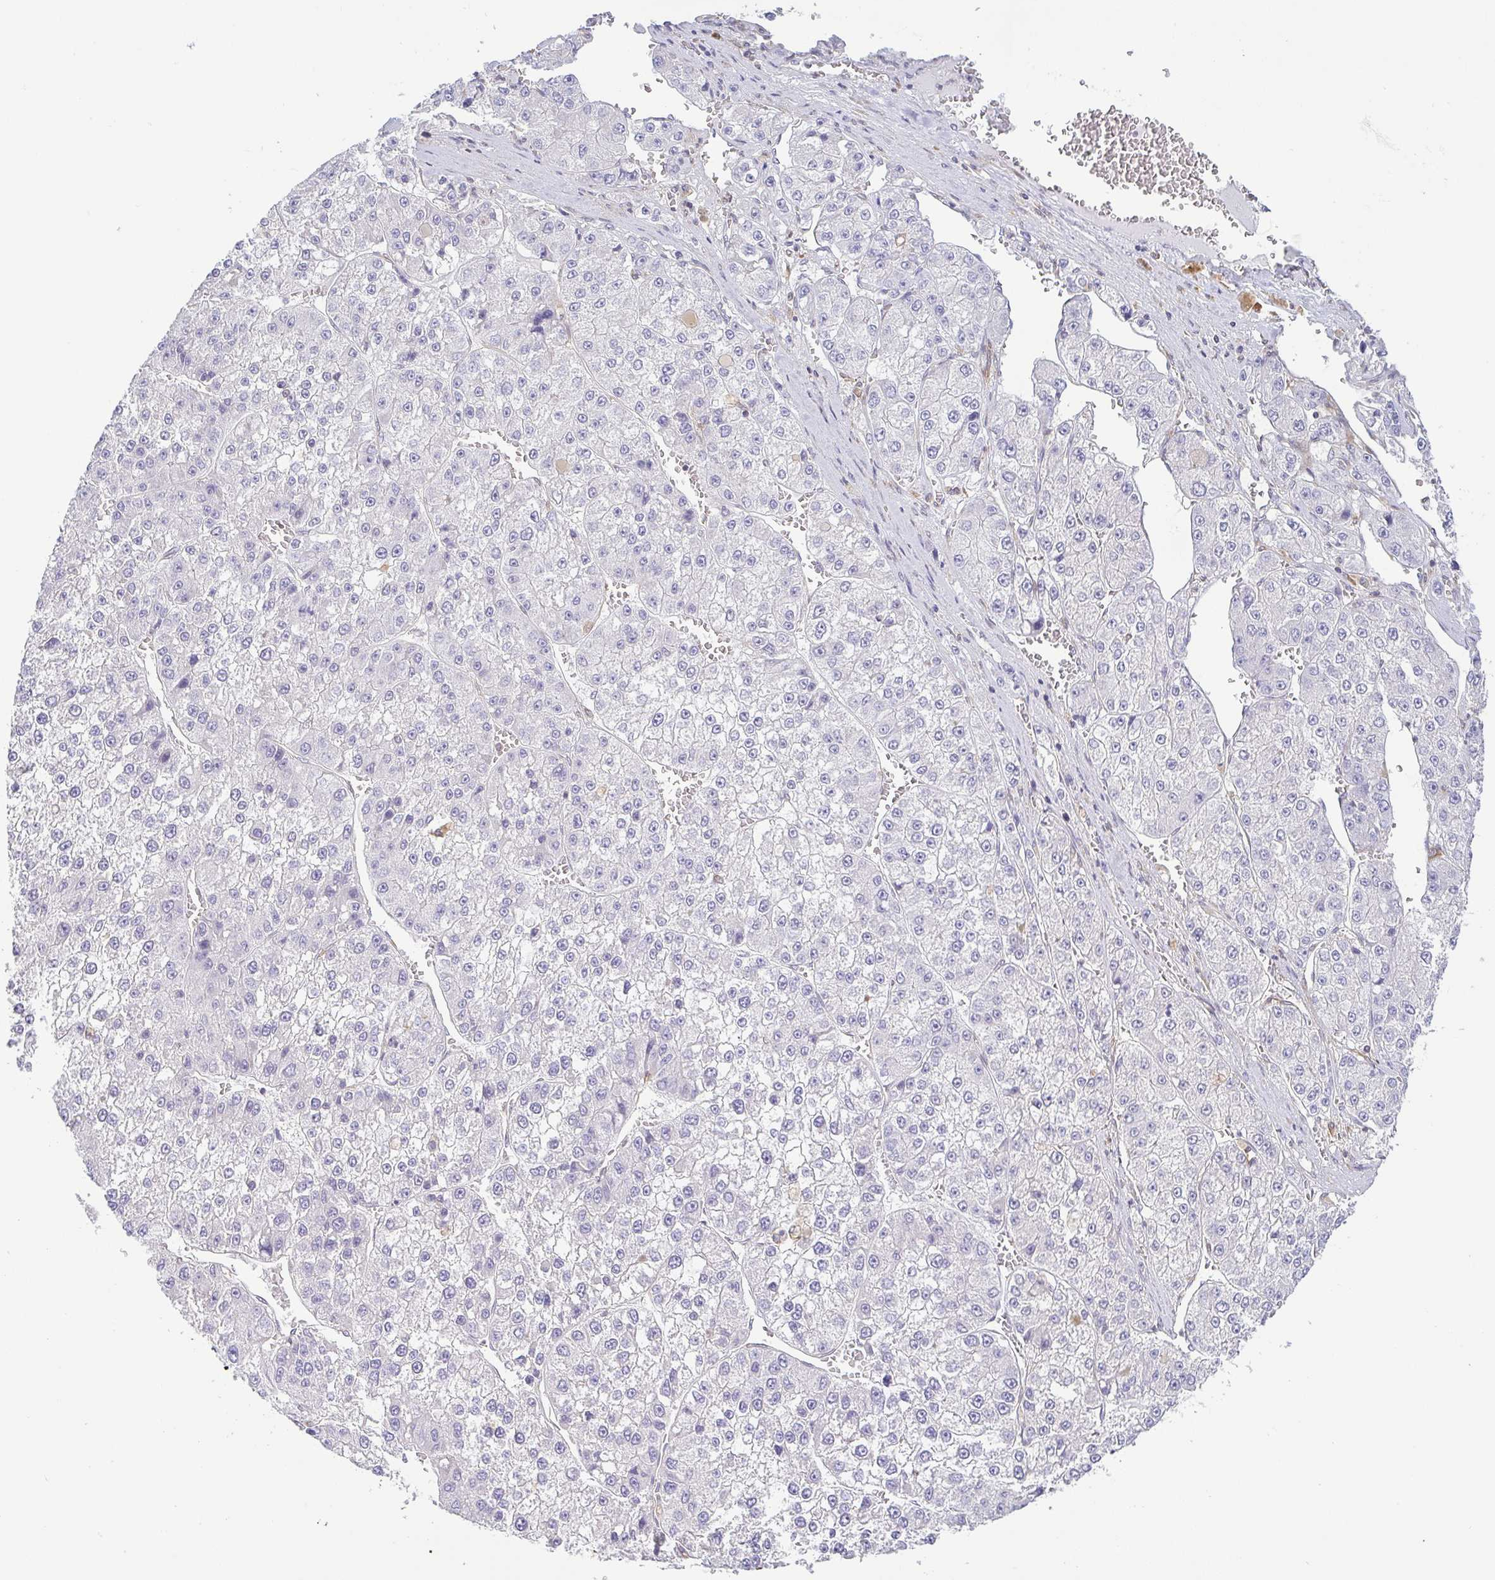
{"staining": {"intensity": "negative", "quantity": "none", "location": "none"}, "tissue": "liver cancer", "cell_type": "Tumor cells", "image_type": "cancer", "snomed": [{"axis": "morphology", "description": "Carcinoma, Hepatocellular, NOS"}, {"axis": "topography", "description": "Liver"}], "caption": "Liver cancer (hepatocellular carcinoma) stained for a protein using immunohistochemistry displays no expression tumor cells.", "gene": "DERL2", "patient": {"sex": "female", "age": 73}}